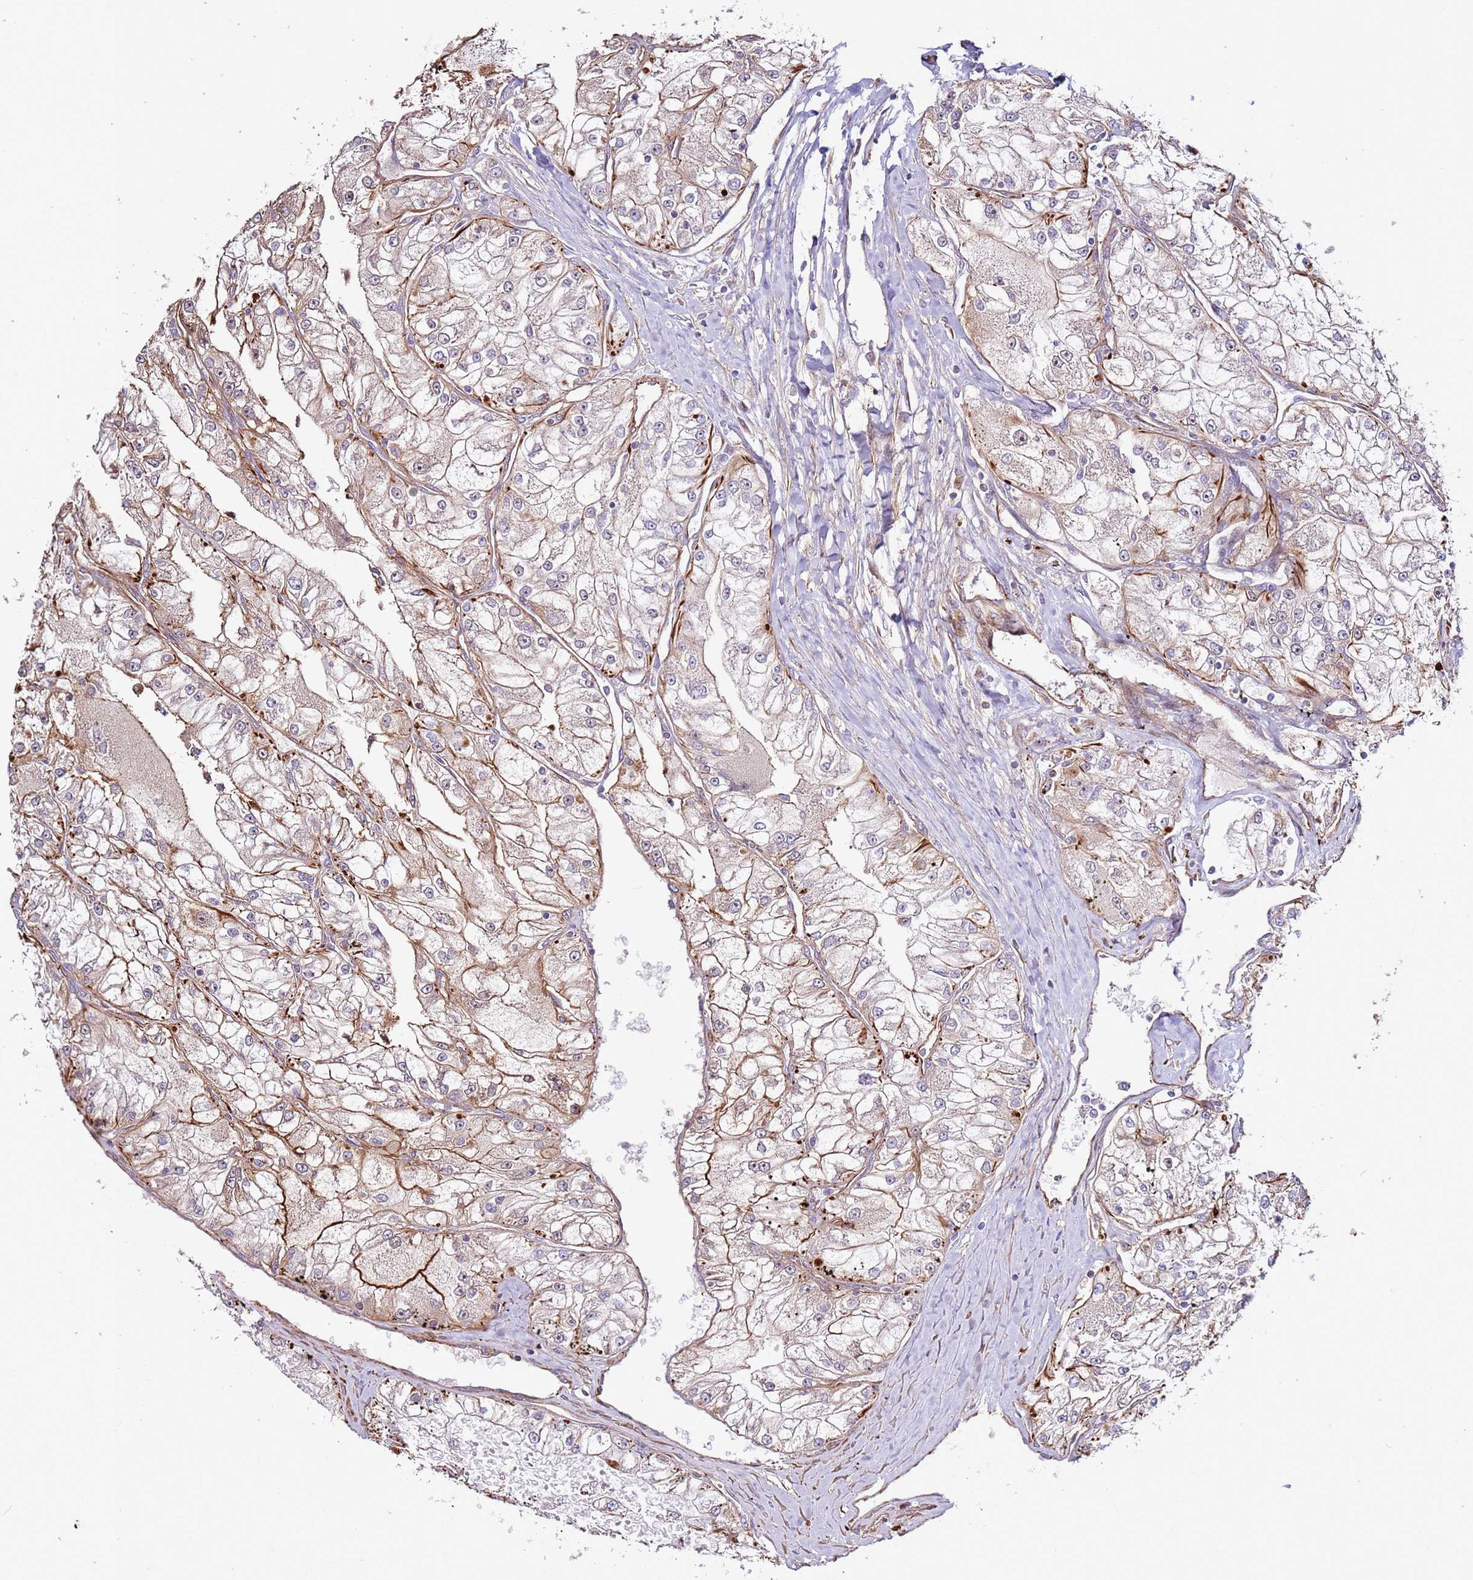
{"staining": {"intensity": "moderate", "quantity": "25%-75%", "location": "cytoplasmic/membranous"}, "tissue": "renal cancer", "cell_type": "Tumor cells", "image_type": "cancer", "snomed": [{"axis": "morphology", "description": "Adenocarcinoma, NOS"}, {"axis": "topography", "description": "Kidney"}], "caption": "Protein analysis of renal cancer (adenocarcinoma) tissue shows moderate cytoplasmic/membranous positivity in approximately 25%-75% of tumor cells.", "gene": "MRGPRE", "patient": {"sex": "female", "age": 72}}